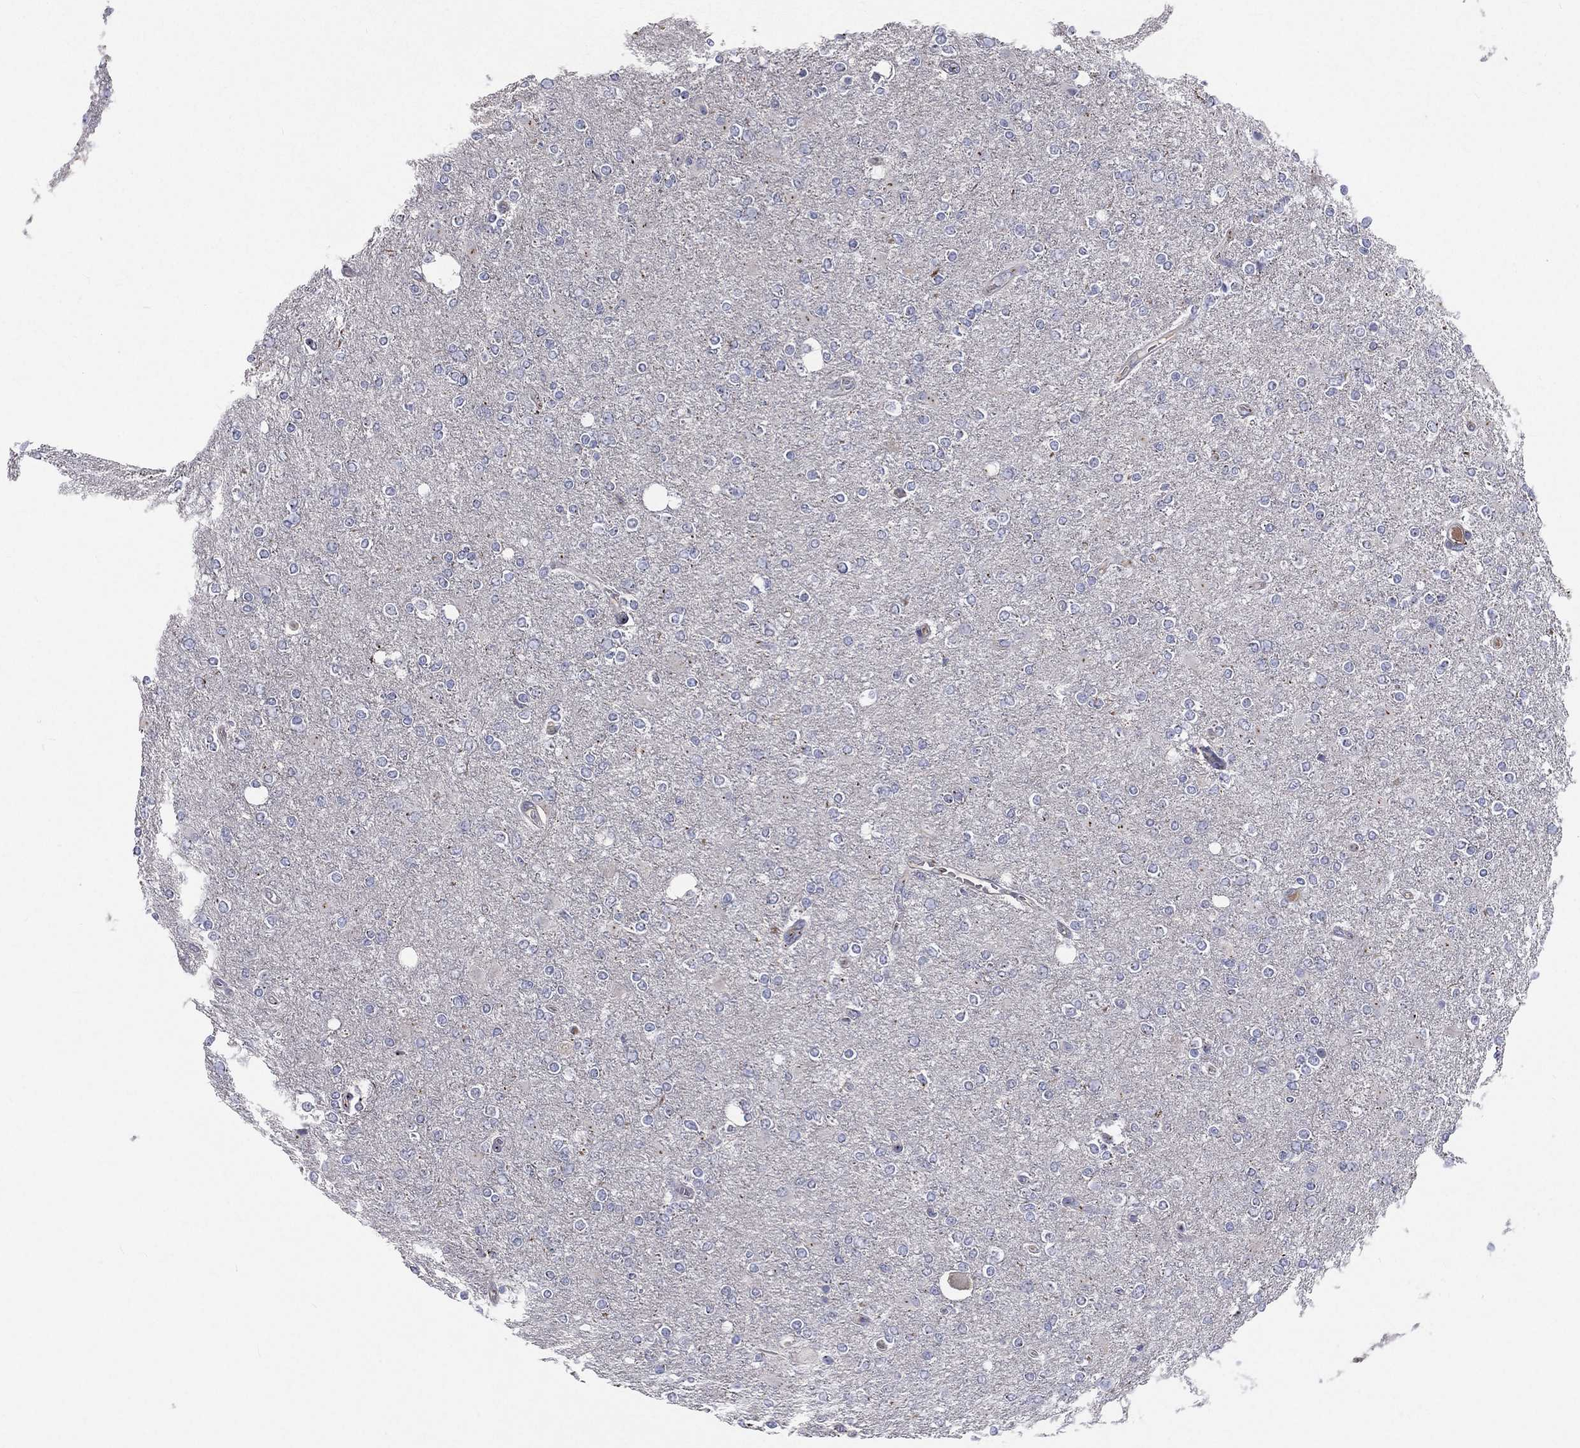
{"staining": {"intensity": "weak", "quantity": "<25%", "location": "cytoplasmic/membranous"}, "tissue": "glioma", "cell_type": "Tumor cells", "image_type": "cancer", "snomed": [{"axis": "morphology", "description": "Glioma, malignant, High grade"}, {"axis": "topography", "description": "Cerebral cortex"}], "caption": "This is an immunohistochemistry (IHC) micrograph of malignant glioma (high-grade). There is no staining in tumor cells.", "gene": "CROCC", "patient": {"sex": "male", "age": 70}}